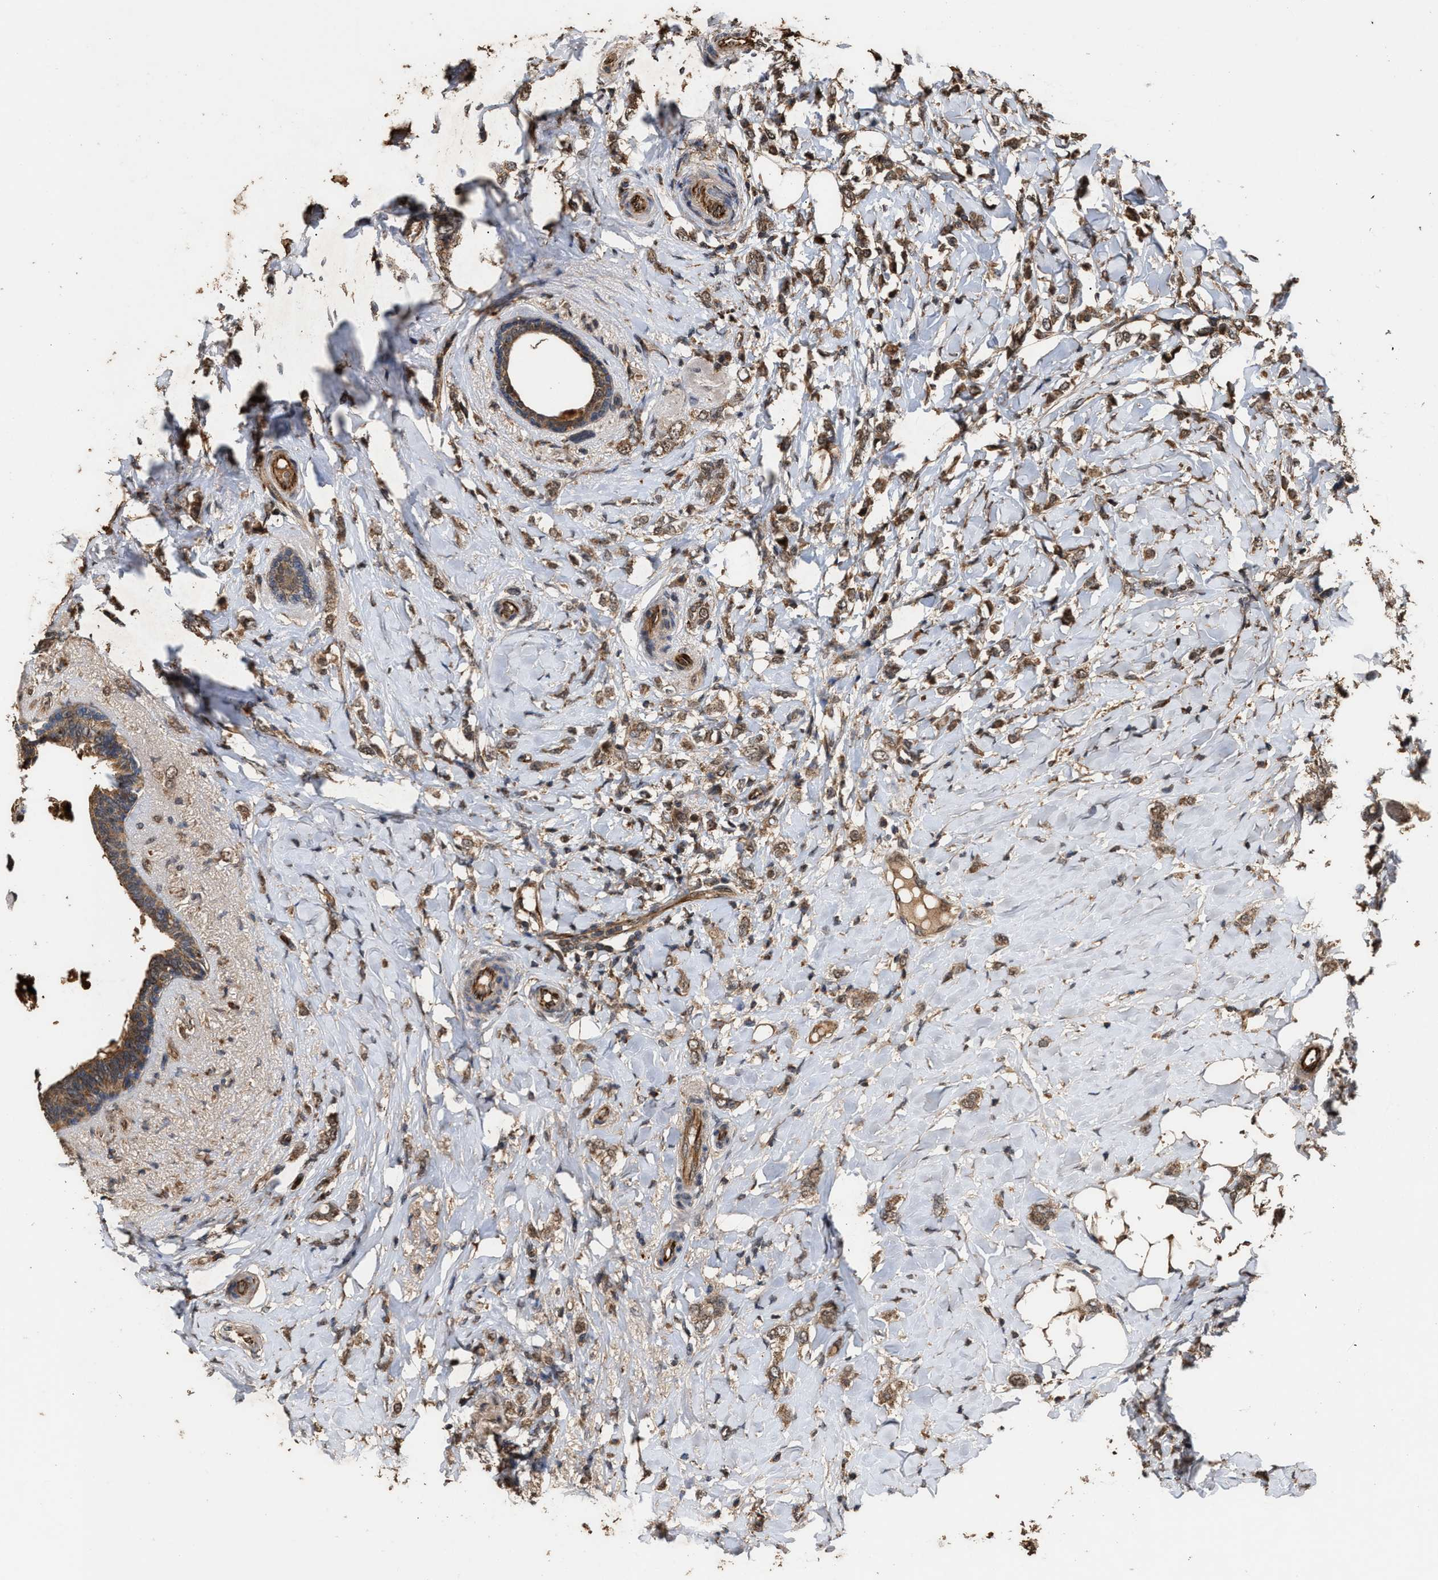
{"staining": {"intensity": "moderate", "quantity": ">75%", "location": "cytoplasmic/membranous,nuclear"}, "tissue": "breast cancer", "cell_type": "Tumor cells", "image_type": "cancer", "snomed": [{"axis": "morphology", "description": "Normal tissue, NOS"}, {"axis": "morphology", "description": "Lobular carcinoma"}, {"axis": "topography", "description": "Breast"}], "caption": "IHC photomicrograph of neoplastic tissue: breast lobular carcinoma stained using immunohistochemistry demonstrates medium levels of moderate protein expression localized specifically in the cytoplasmic/membranous and nuclear of tumor cells, appearing as a cytoplasmic/membranous and nuclear brown color.", "gene": "ZNHIT6", "patient": {"sex": "female", "age": 47}}